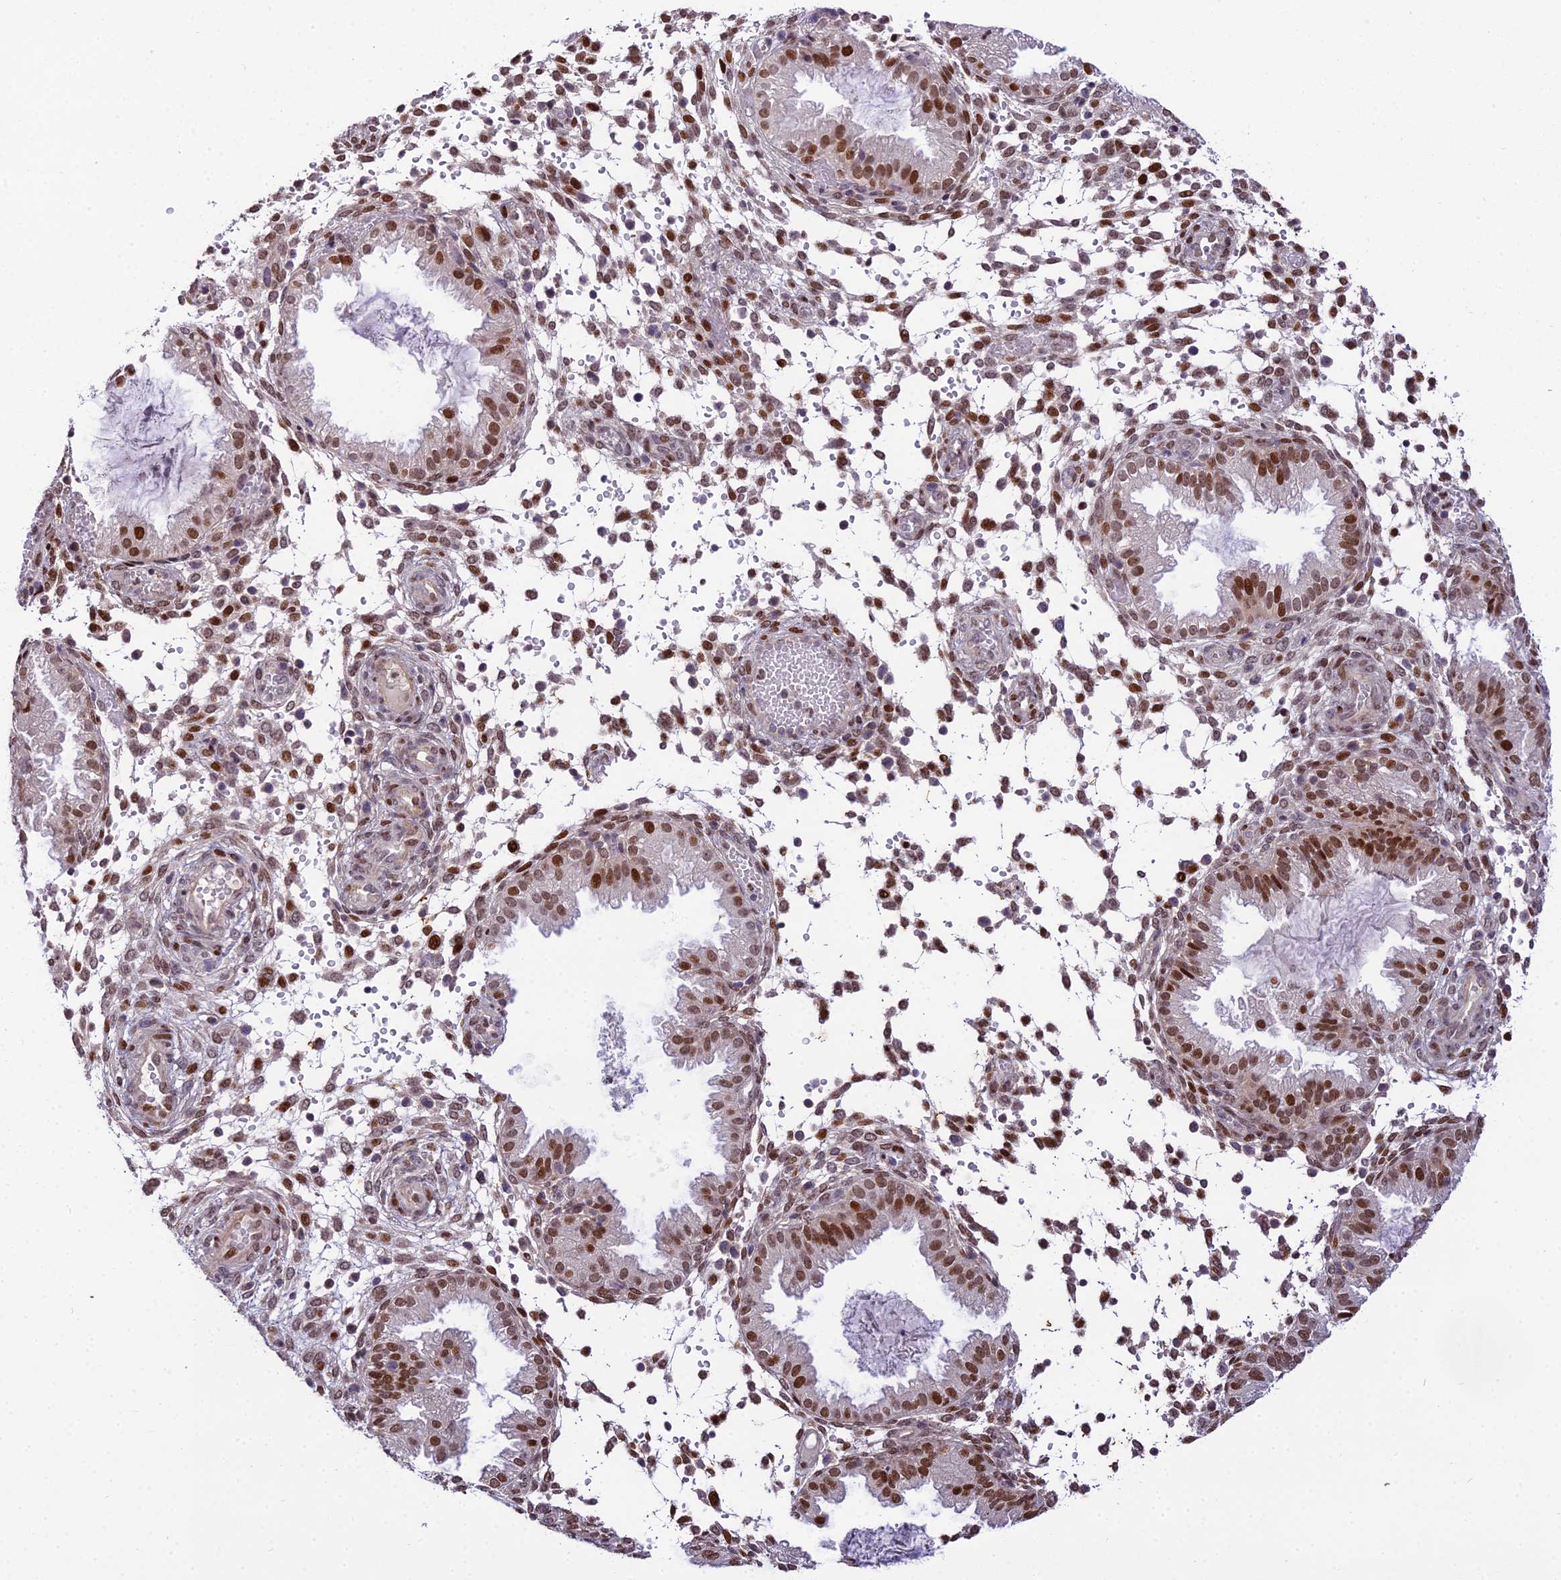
{"staining": {"intensity": "moderate", "quantity": "25%-75%", "location": "nuclear"}, "tissue": "endometrium", "cell_type": "Cells in endometrial stroma", "image_type": "normal", "snomed": [{"axis": "morphology", "description": "Normal tissue, NOS"}, {"axis": "topography", "description": "Endometrium"}], "caption": "Endometrium stained for a protein (brown) shows moderate nuclear positive staining in about 25%-75% of cells in endometrial stroma.", "gene": "ZNF707", "patient": {"sex": "female", "age": 33}}